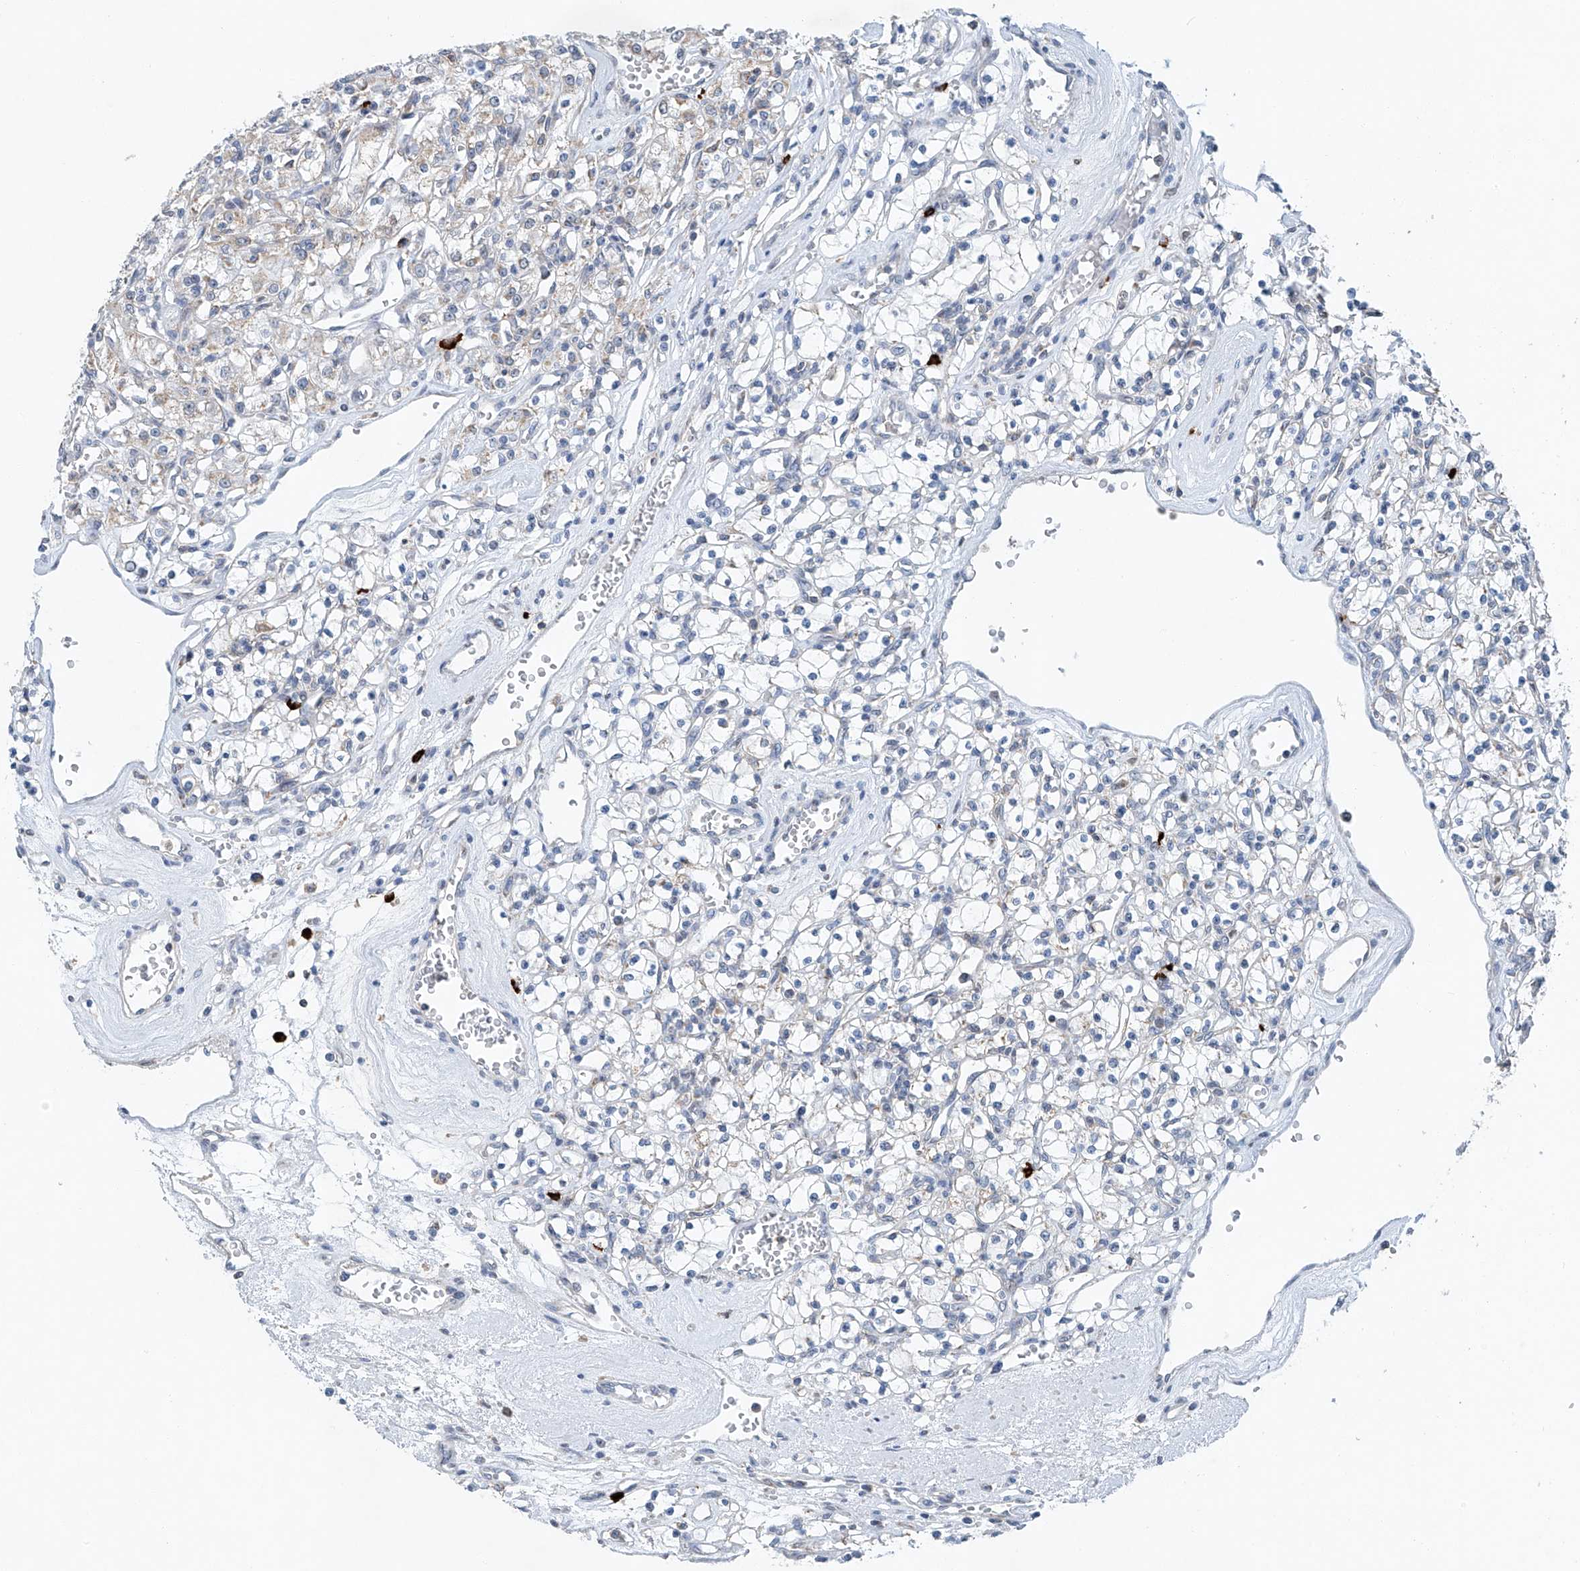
{"staining": {"intensity": "weak", "quantity": "<25%", "location": "cytoplasmic/membranous"}, "tissue": "renal cancer", "cell_type": "Tumor cells", "image_type": "cancer", "snomed": [{"axis": "morphology", "description": "Adenocarcinoma, NOS"}, {"axis": "topography", "description": "Kidney"}], "caption": "The immunohistochemistry (IHC) image has no significant expression in tumor cells of renal cancer (adenocarcinoma) tissue.", "gene": "KLF15", "patient": {"sex": "female", "age": 59}}